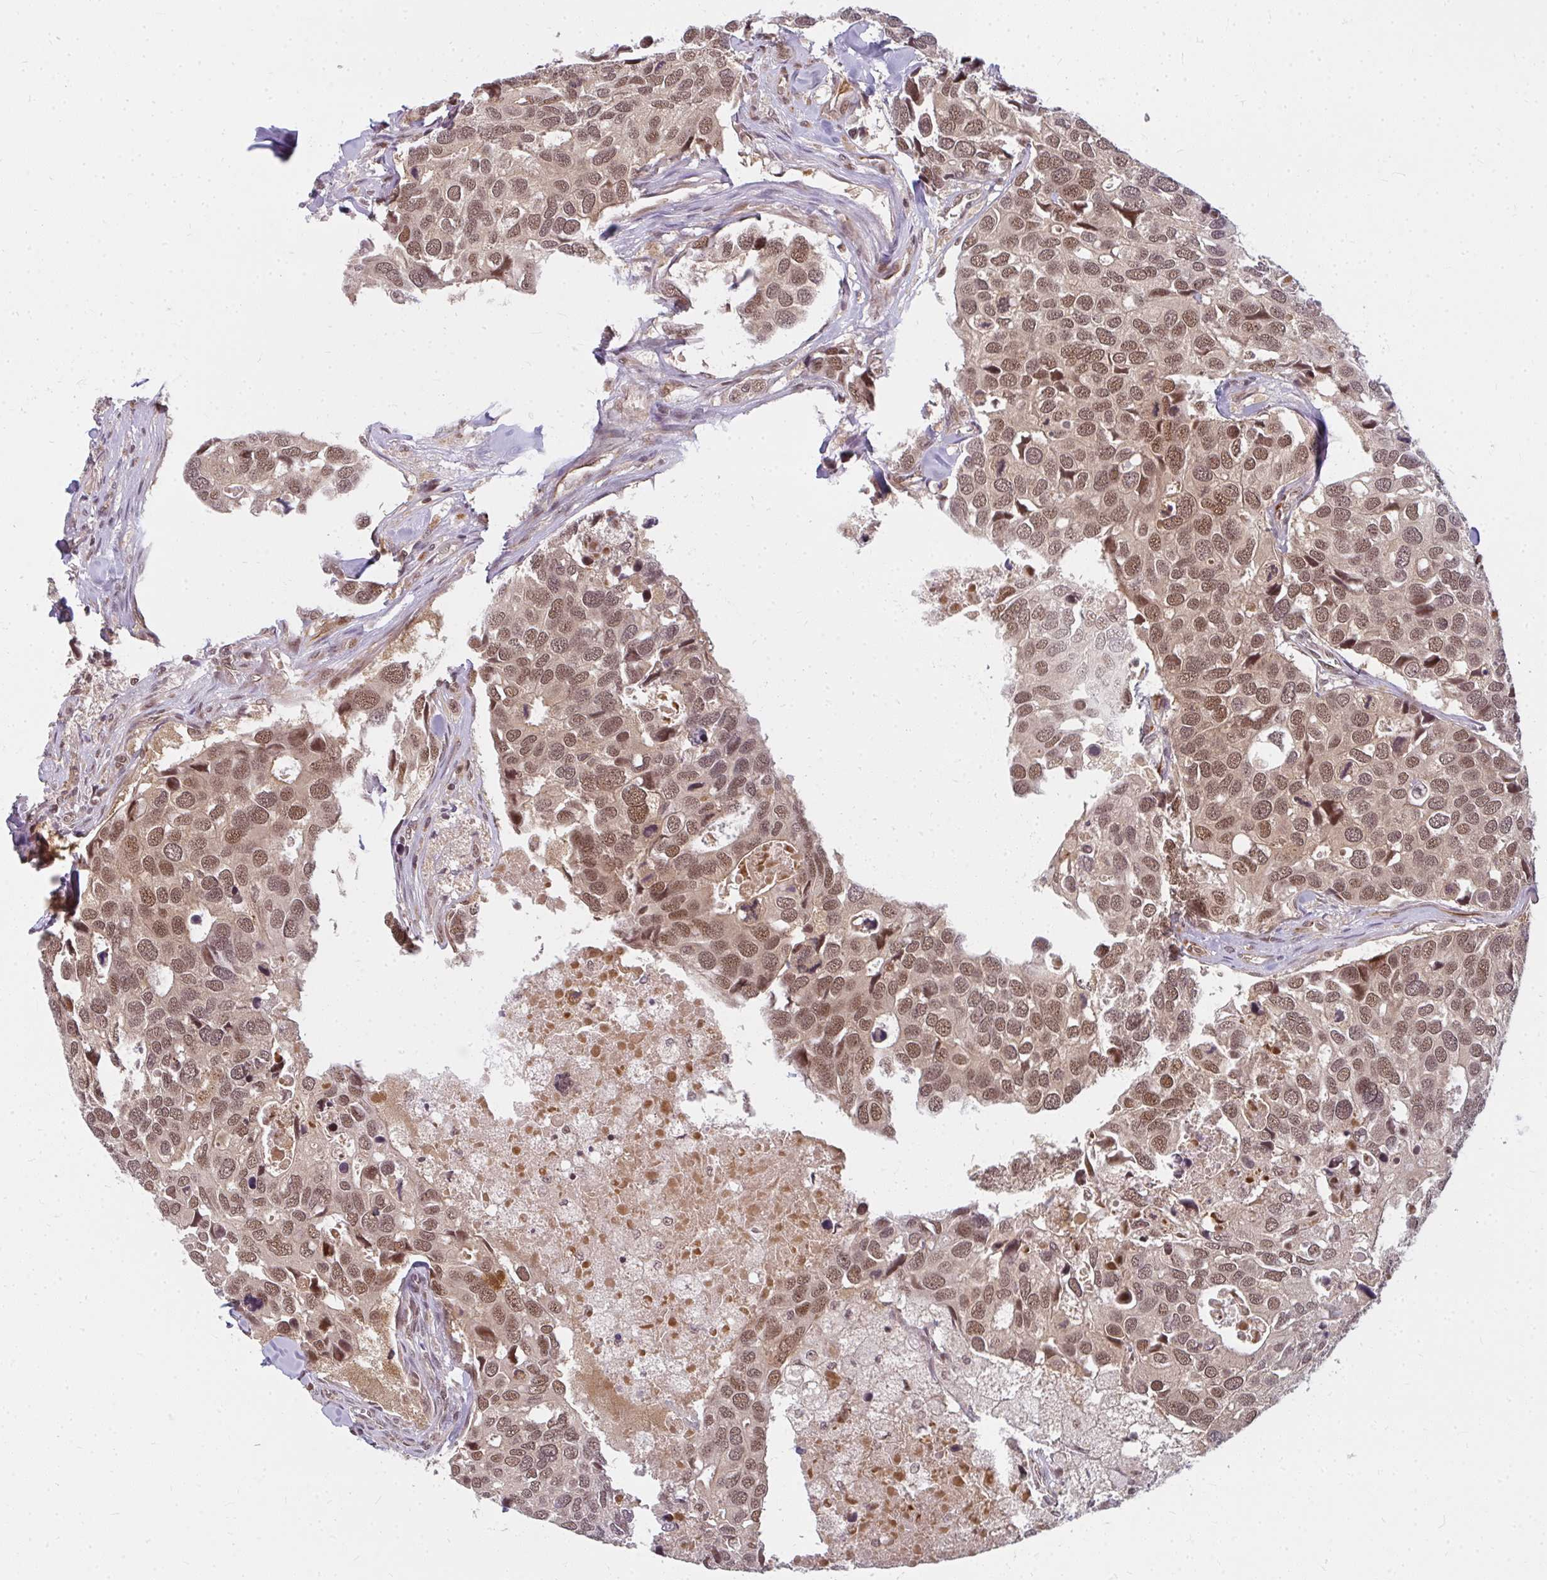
{"staining": {"intensity": "moderate", "quantity": ">75%", "location": "nuclear"}, "tissue": "breast cancer", "cell_type": "Tumor cells", "image_type": "cancer", "snomed": [{"axis": "morphology", "description": "Duct carcinoma"}, {"axis": "topography", "description": "Breast"}], "caption": "Intraductal carcinoma (breast) was stained to show a protein in brown. There is medium levels of moderate nuclear expression in about >75% of tumor cells.", "gene": "GTF3C6", "patient": {"sex": "female", "age": 83}}